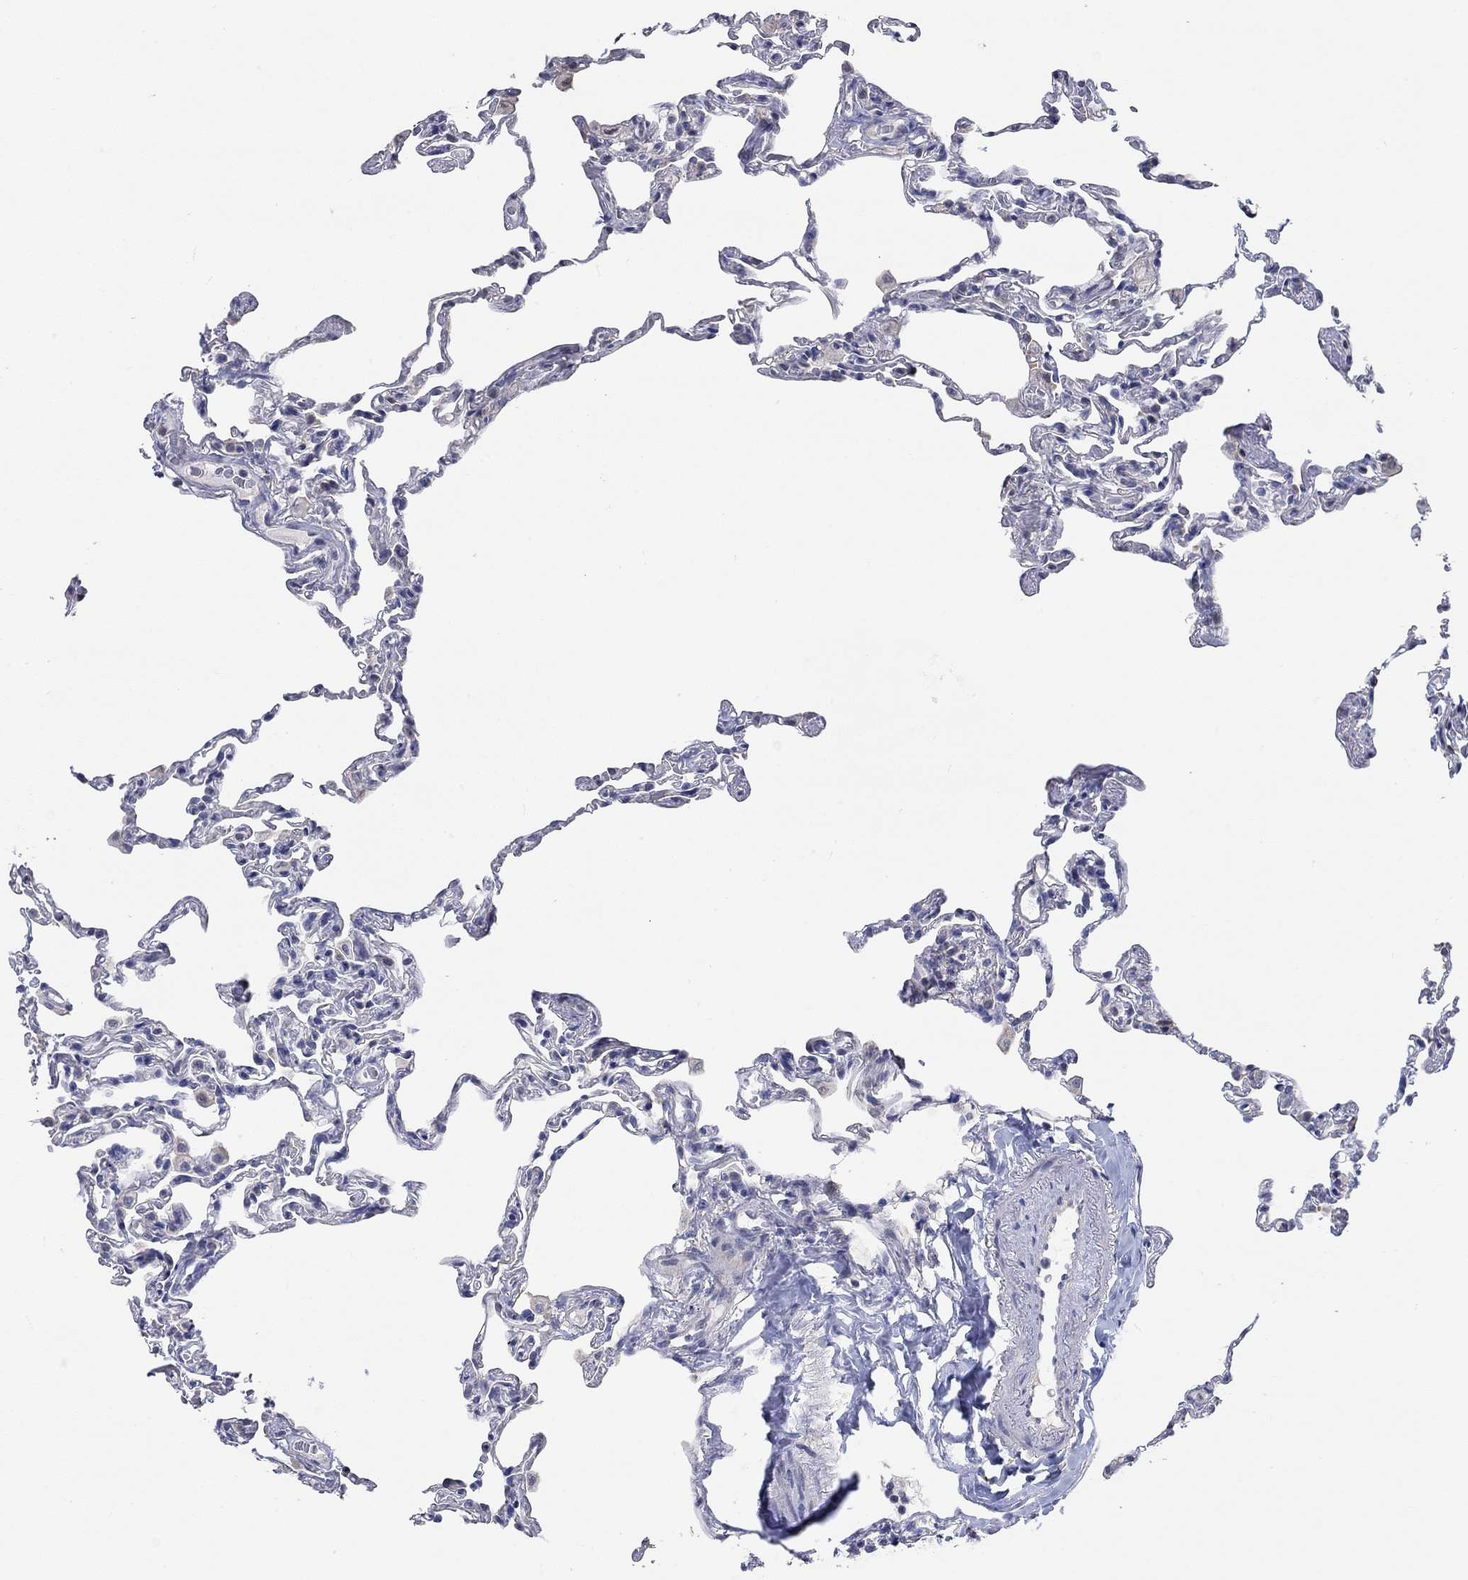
{"staining": {"intensity": "negative", "quantity": "none", "location": "none"}, "tissue": "lung", "cell_type": "Alveolar cells", "image_type": "normal", "snomed": [{"axis": "morphology", "description": "Normal tissue, NOS"}, {"axis": "topography", "description": "Lung"}], "caption": "A high-resolution micrograph shows immunohistochemistry staining of benign lung, which displays no significant positivity in alveolar cells.", "gene": "PNMA5", "patient": {"sex": "female", "age": 57}}